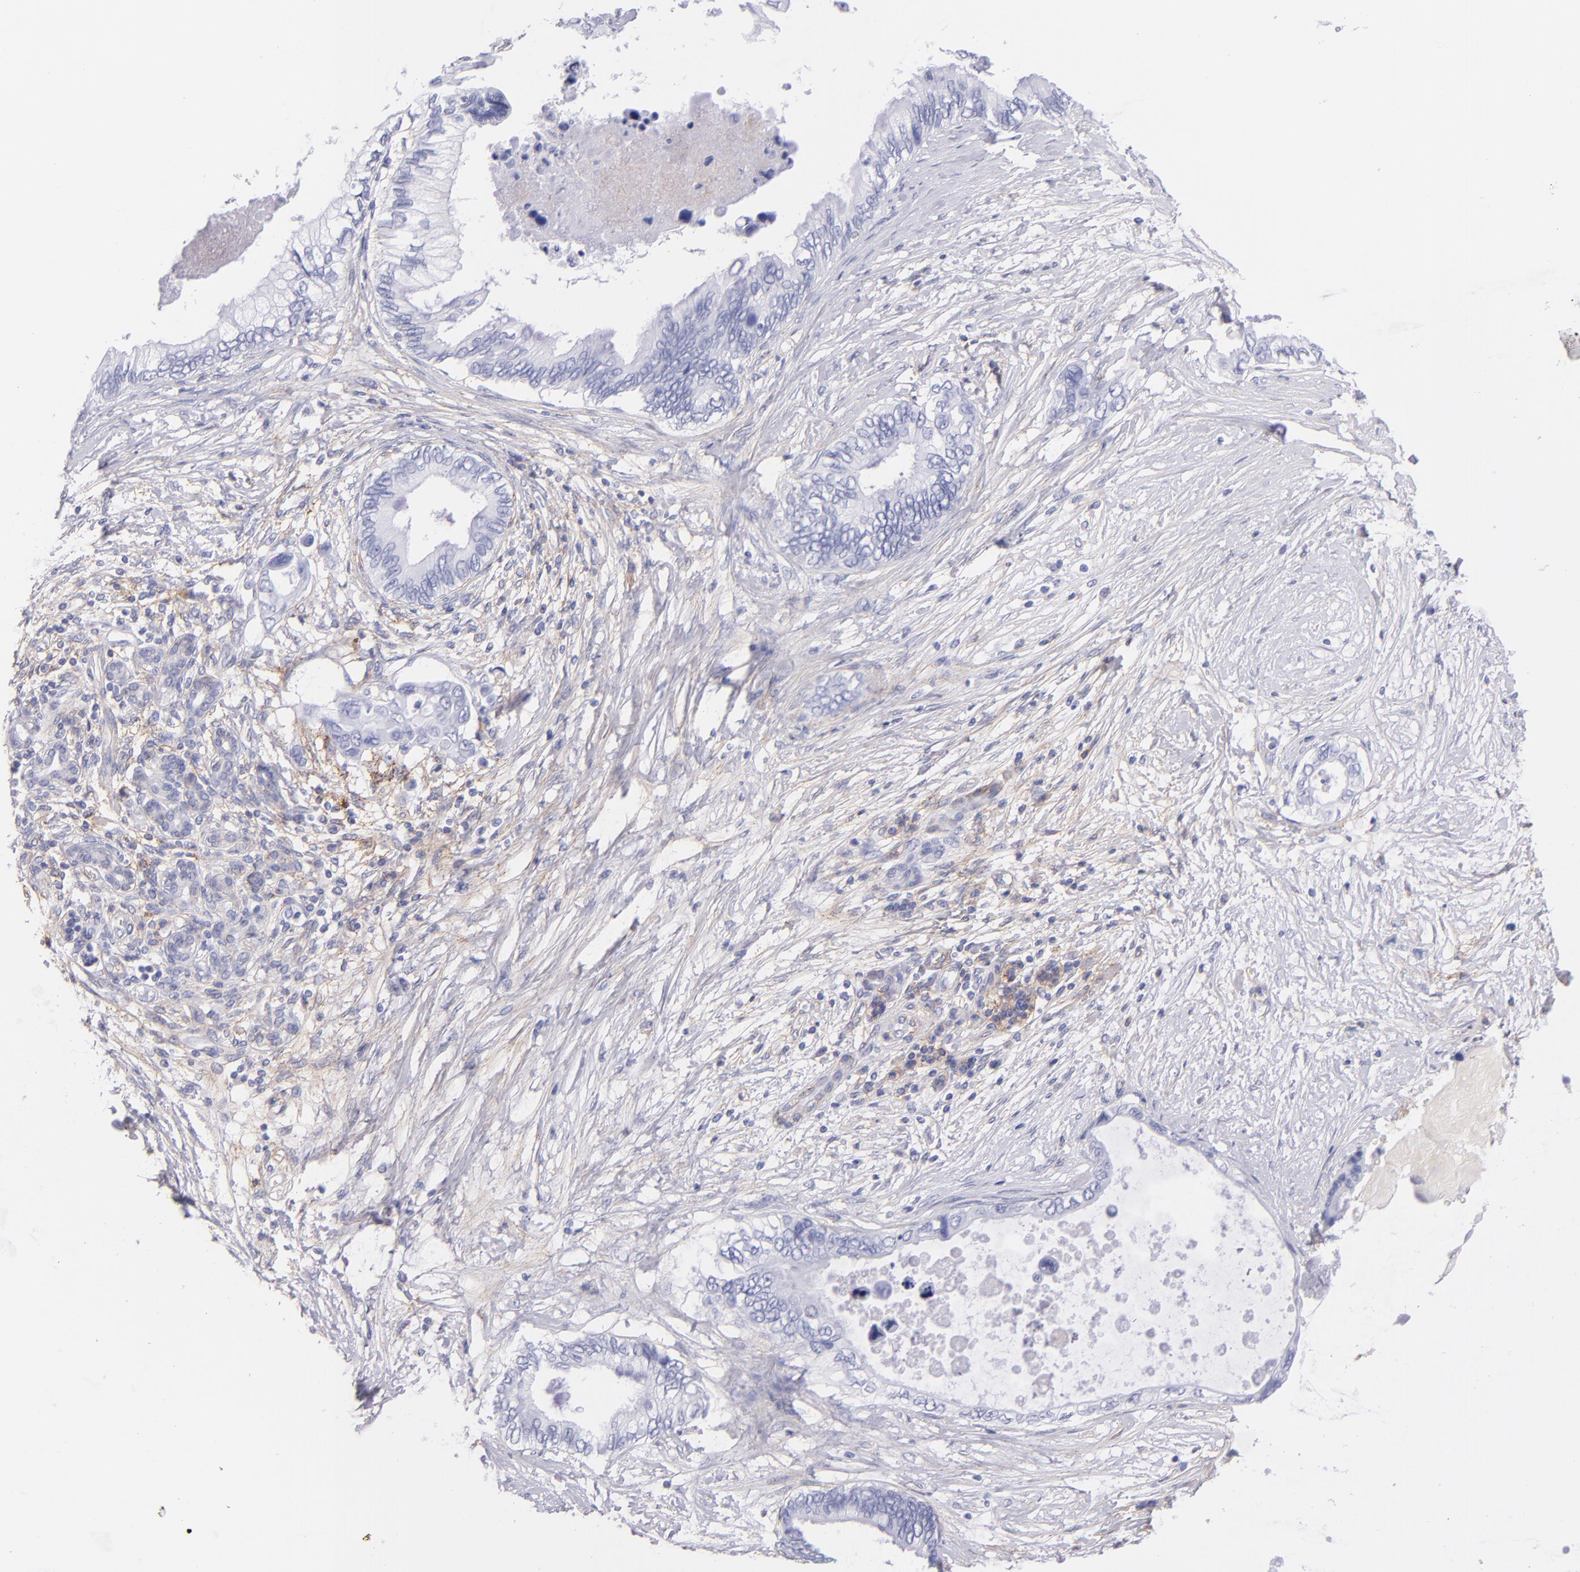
{"staining": {"intensity": "negative", "quantity": "none", "location": "none"}, "tissue": "pancreatic cancer", "cell_type": "Tumor cells", "image_type": "cancer", "snomed": [{"axis": "morphology", "description": "Adenocarcinoma, NOS"}, {"axis": "topography", "description": "Pancreas"}], "caption": "Protein analysis of pancreatic adenocarcinoma displays no significant positivity in tumor cells.", "gene": "CD81", "patient": {"sex": "female", "age": 66}}